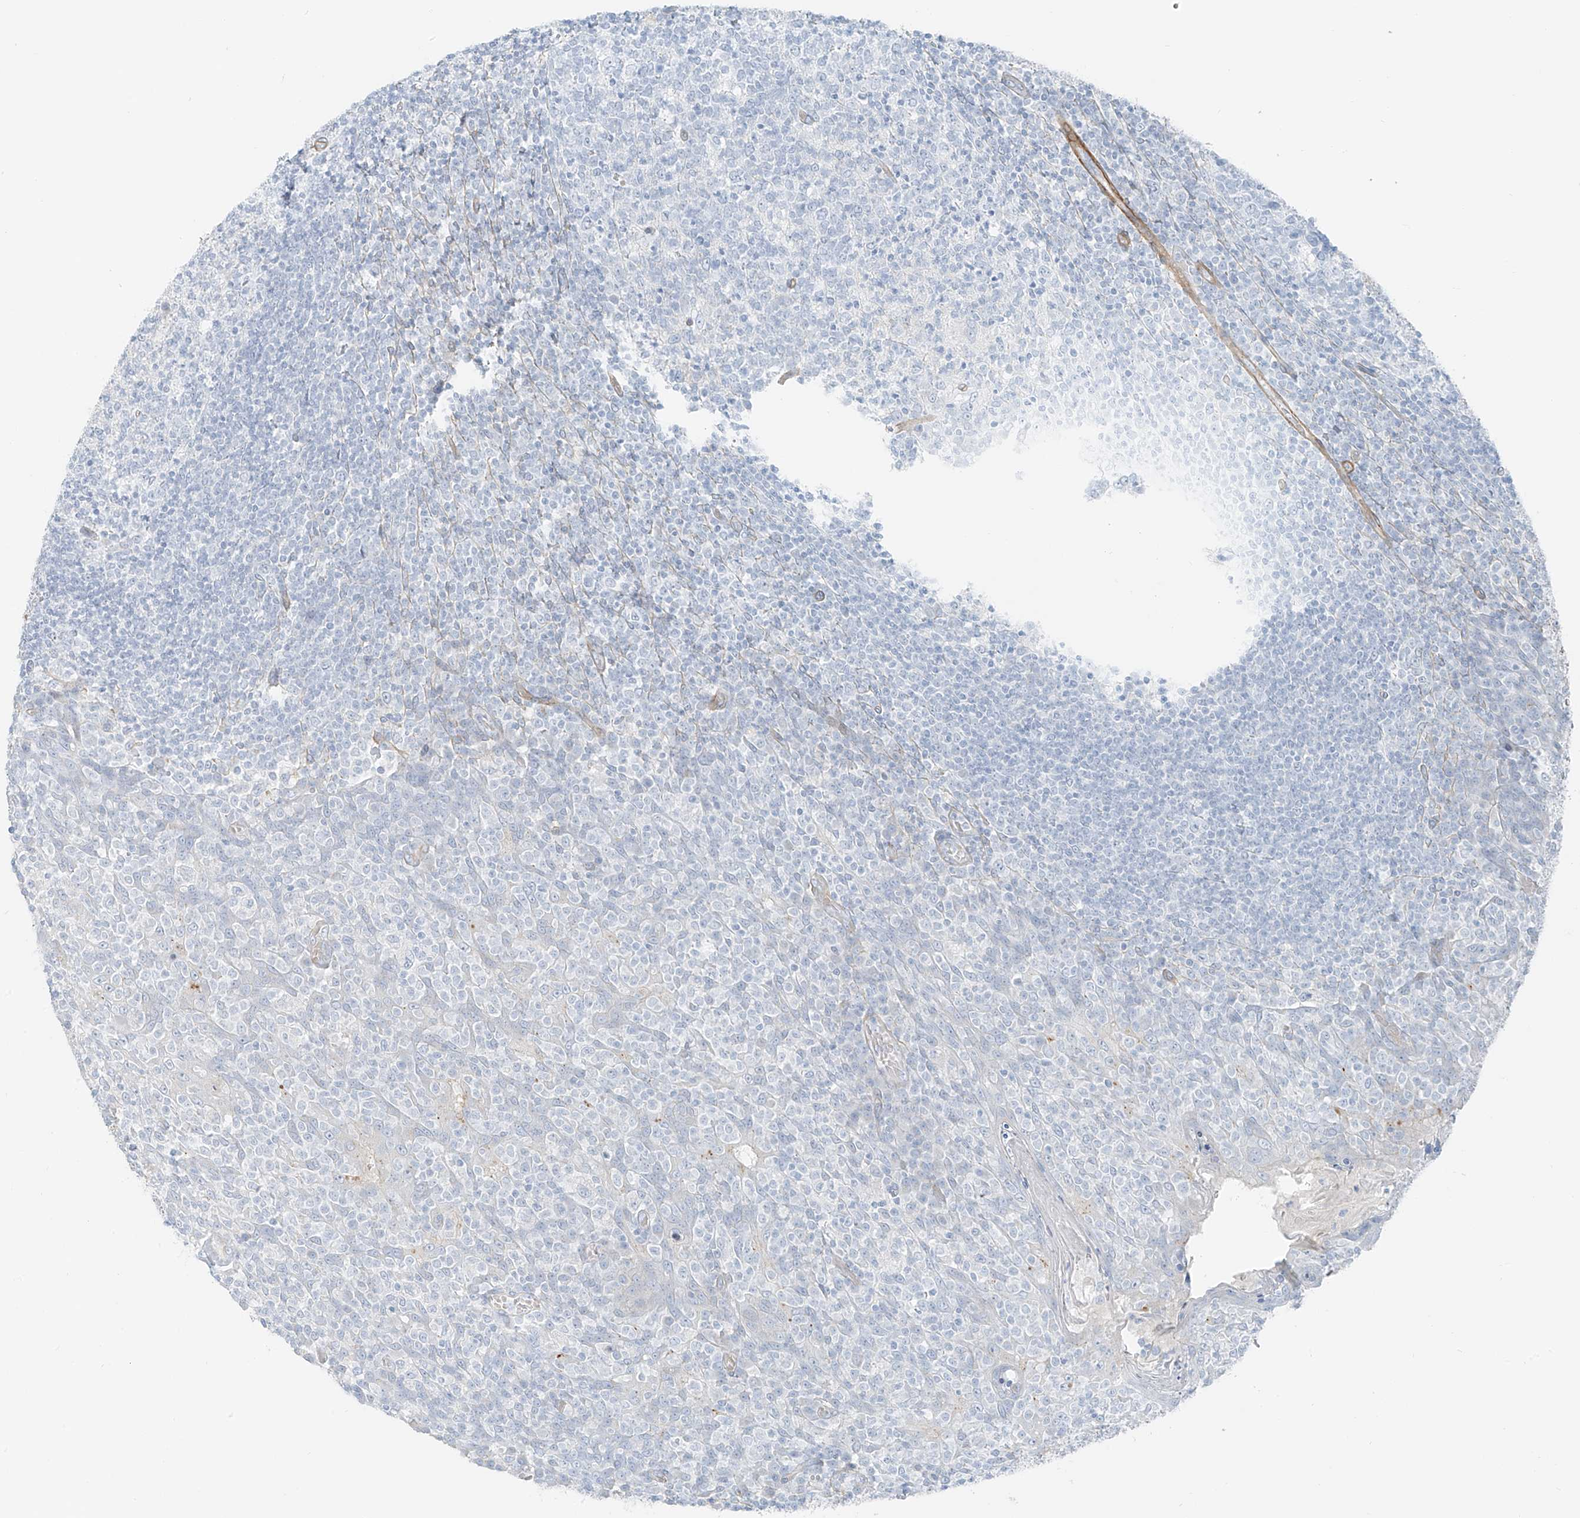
{"staining": {"intensity": "negative", "quantity": "none", "location": "none"}, "tissue": "tonsil", "cell_type": "Germinal center cells", "image_type": "normal", "snomed": [{"axis": "morphology", "description": "Normal tissue, NOS"}, {"axis": "topography", "description": "Tonsil"}], "caption": "Histopathology image shows no significant protein staining in germinal center cells of unremarkable tonsil.", "gene": "SMCP", "patient": {"sex": "female", "age": 19}}